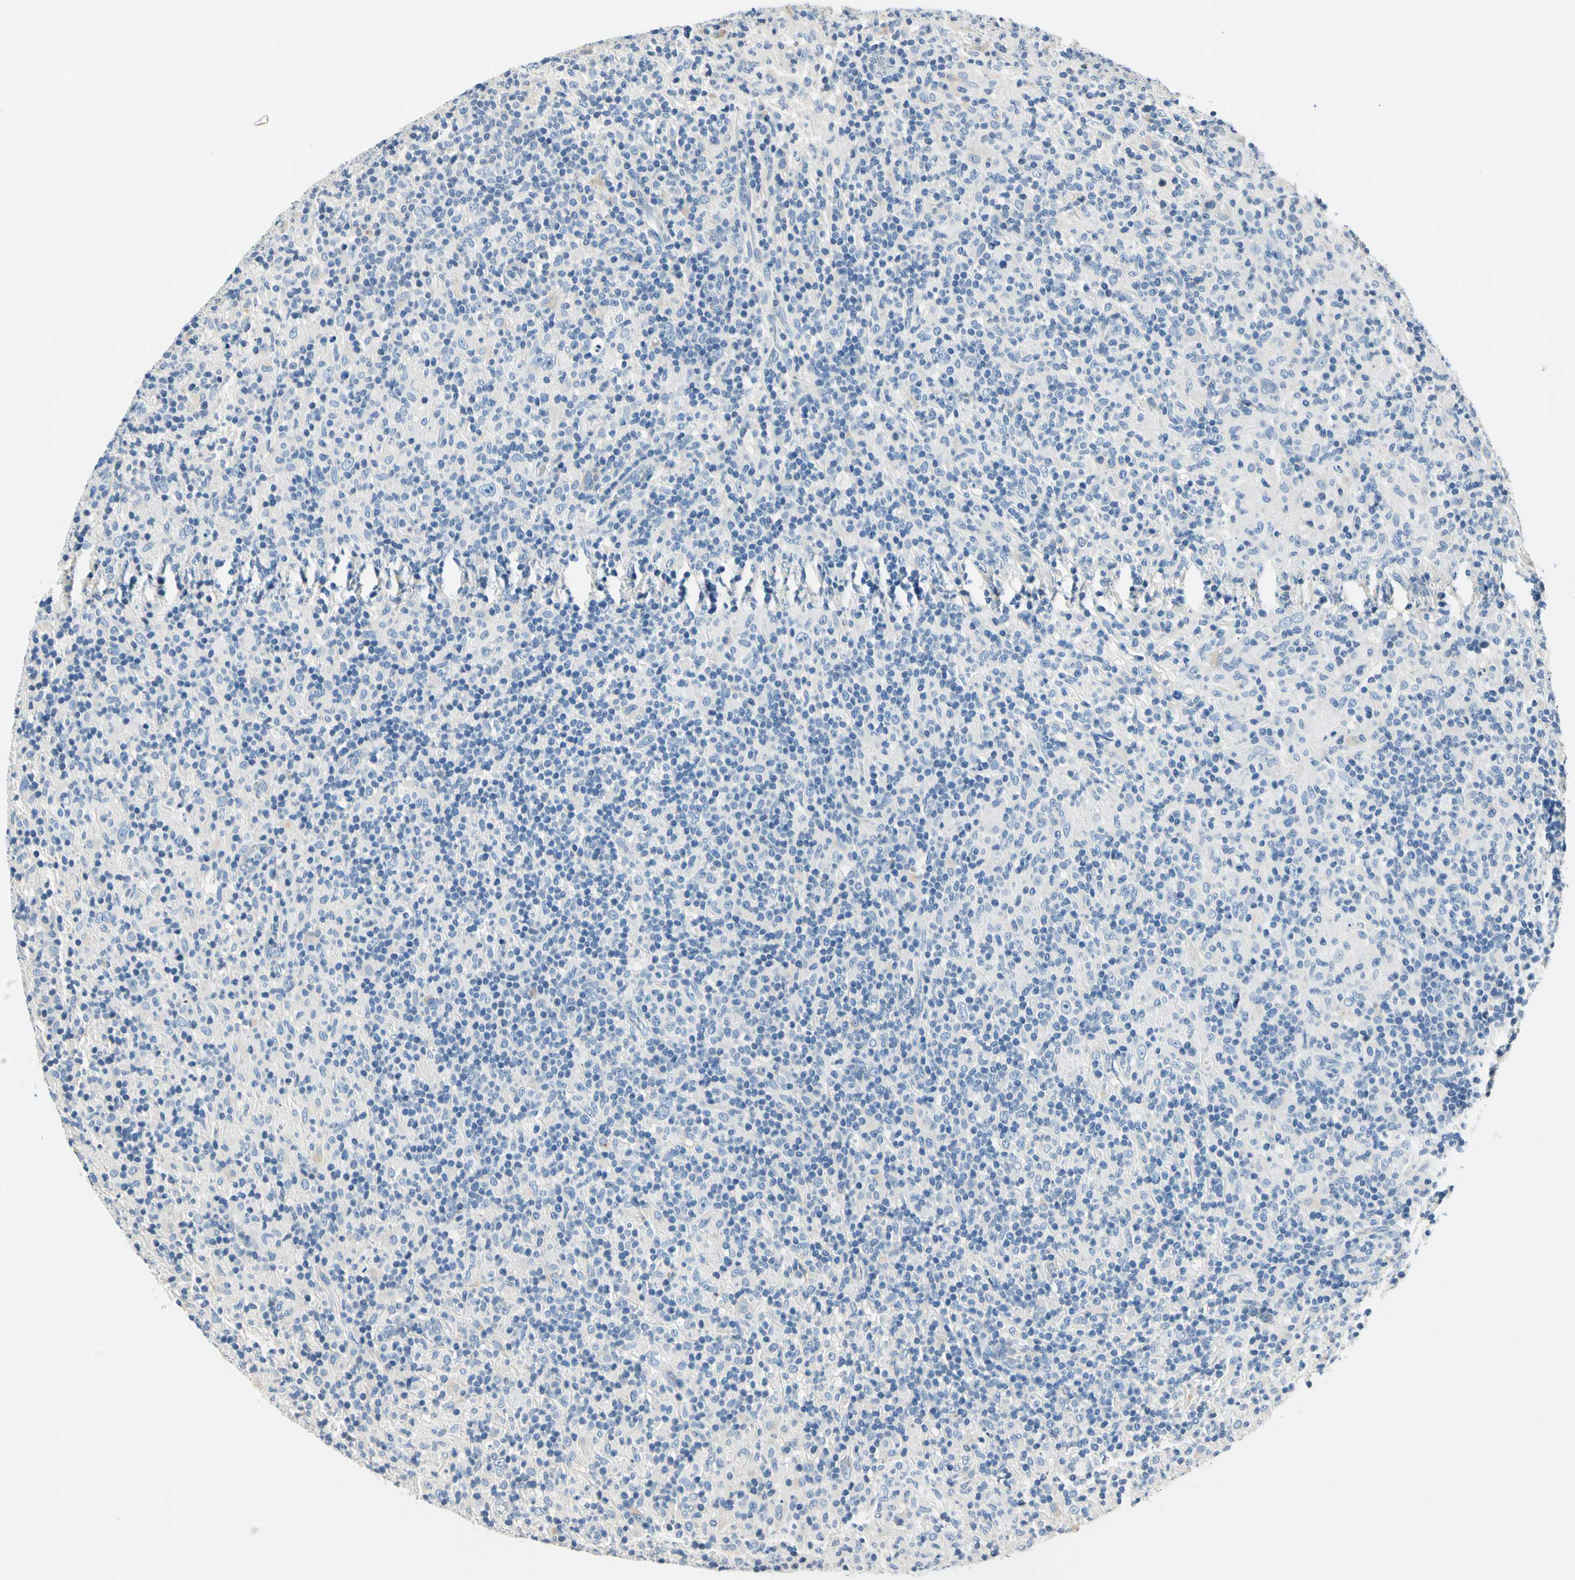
{"staining": {"intensity": "negative", "quantity": "none", "location": "none"}, "tissue": "lymphoma", "cell_type": "Tumor cells", "image_type": "cancer", "snomed": [{"axis": "morphology", "description": "Hodgkin's disease, NOS"}, {"axis": "topography", "description": "Lymph node"}], "caption": "Immunohistochemistry (IHC) histopathology image of neoplastic tissue: lymphoma stained with DAB (3,3'-diaminobenzidine) exhibits no significant protein positivity in tumor cells.", "gene": "TGFBR3", "patient": {"sex": "male", "age": 70}}